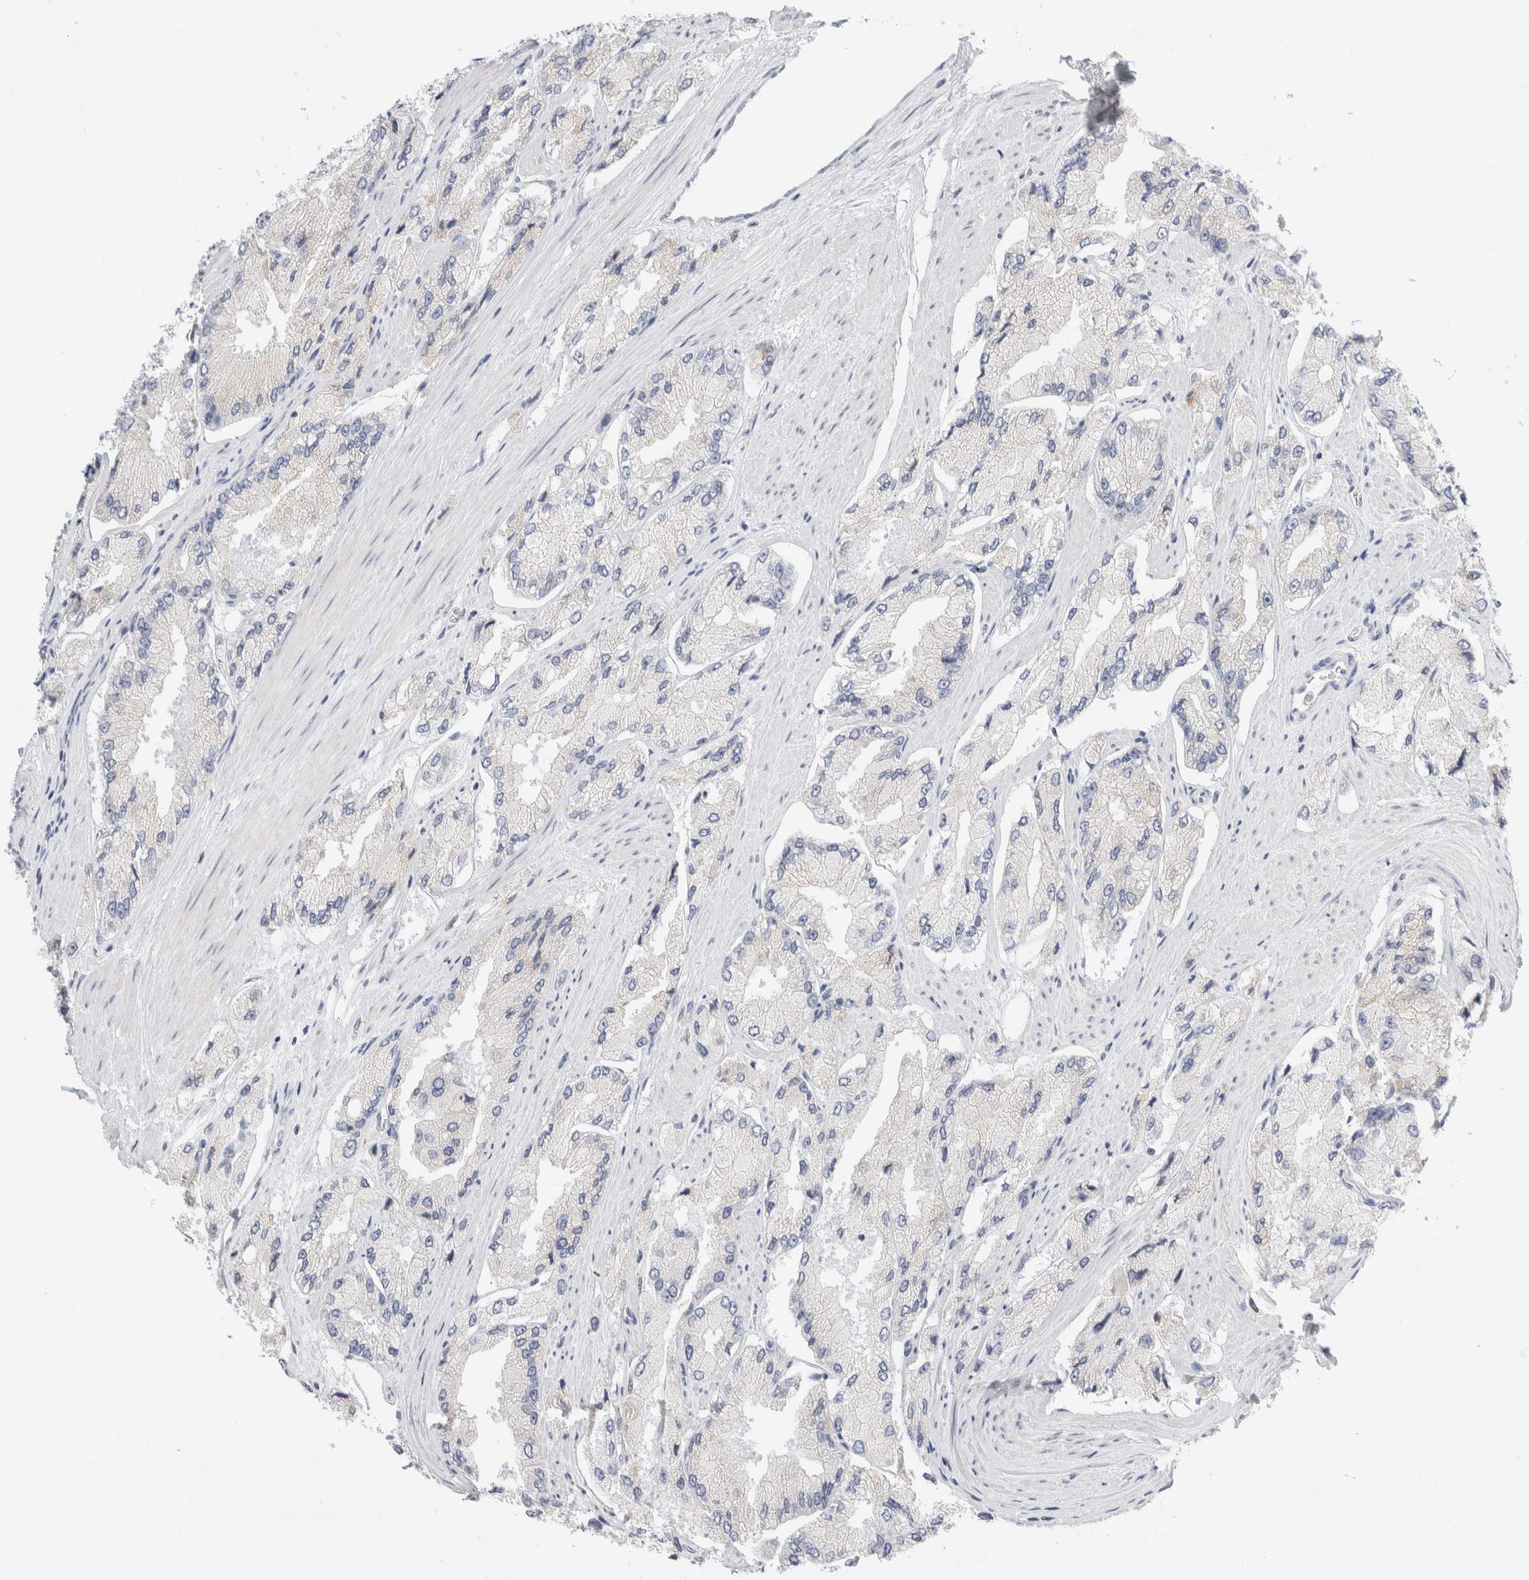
{"staining": {"intensity": "negative", "quantity": "none", "location": "none"}, "tissue": "prostate cancer", "cell_type": "Tumor cells", "image_type": "cancer", "snomed": [{"axis": "morphology", "description": "Adenocarcinoma, High grade"}, {"axis": "topography", "description": "Prostate"}], "caption": "Immunohistochemical staining of prostate cancer (adenocarcinoma (high-grade)) exhibits no significant expression in tumor cells.", "gene": "CSK", "patient": {"sex": "male", "age": 58}}